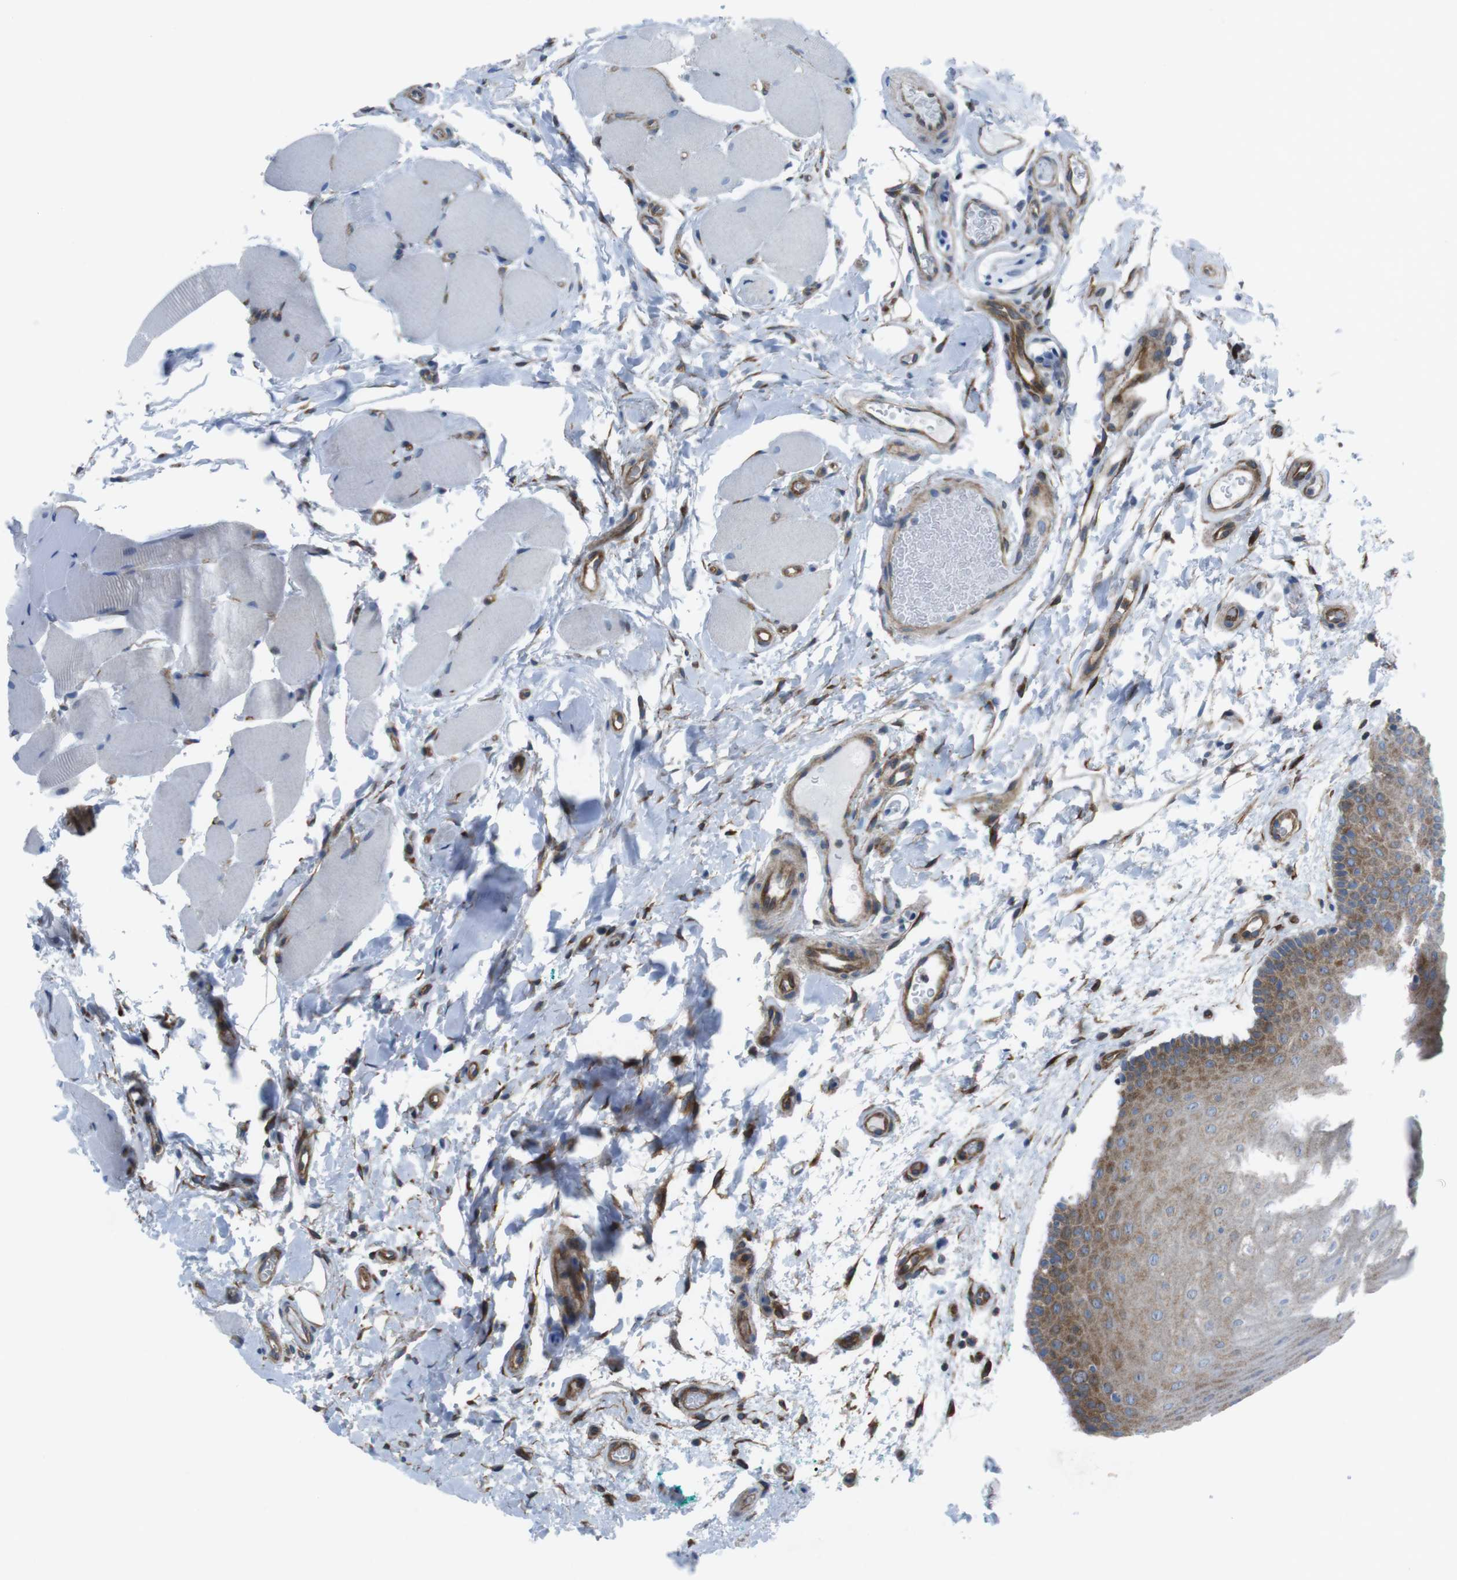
{"staining": {"intensity": "moderate", "quantity": ">75%", "location": "cytoplasmic/membranous"}, "tissue": "oral mucosa", "cell_type": "Squamous epithelial cells", "image_type": "normal", "snomed": [{"axis": "morphology", "description": "Normal tissue, NOS"}, {"axis": "topography", "description": "Skeletal muscle"}, {"axis": "topography", "description": "Oral tissue"}], "caption": "Oral mucosa stained for a protein displays moderate cytoplasmic/membranous positivity in squamous epithelial cells. Nuclei are stained in blue.", "gene": "DIAPH2", "patient": {"sex": "male", "age": 58}}